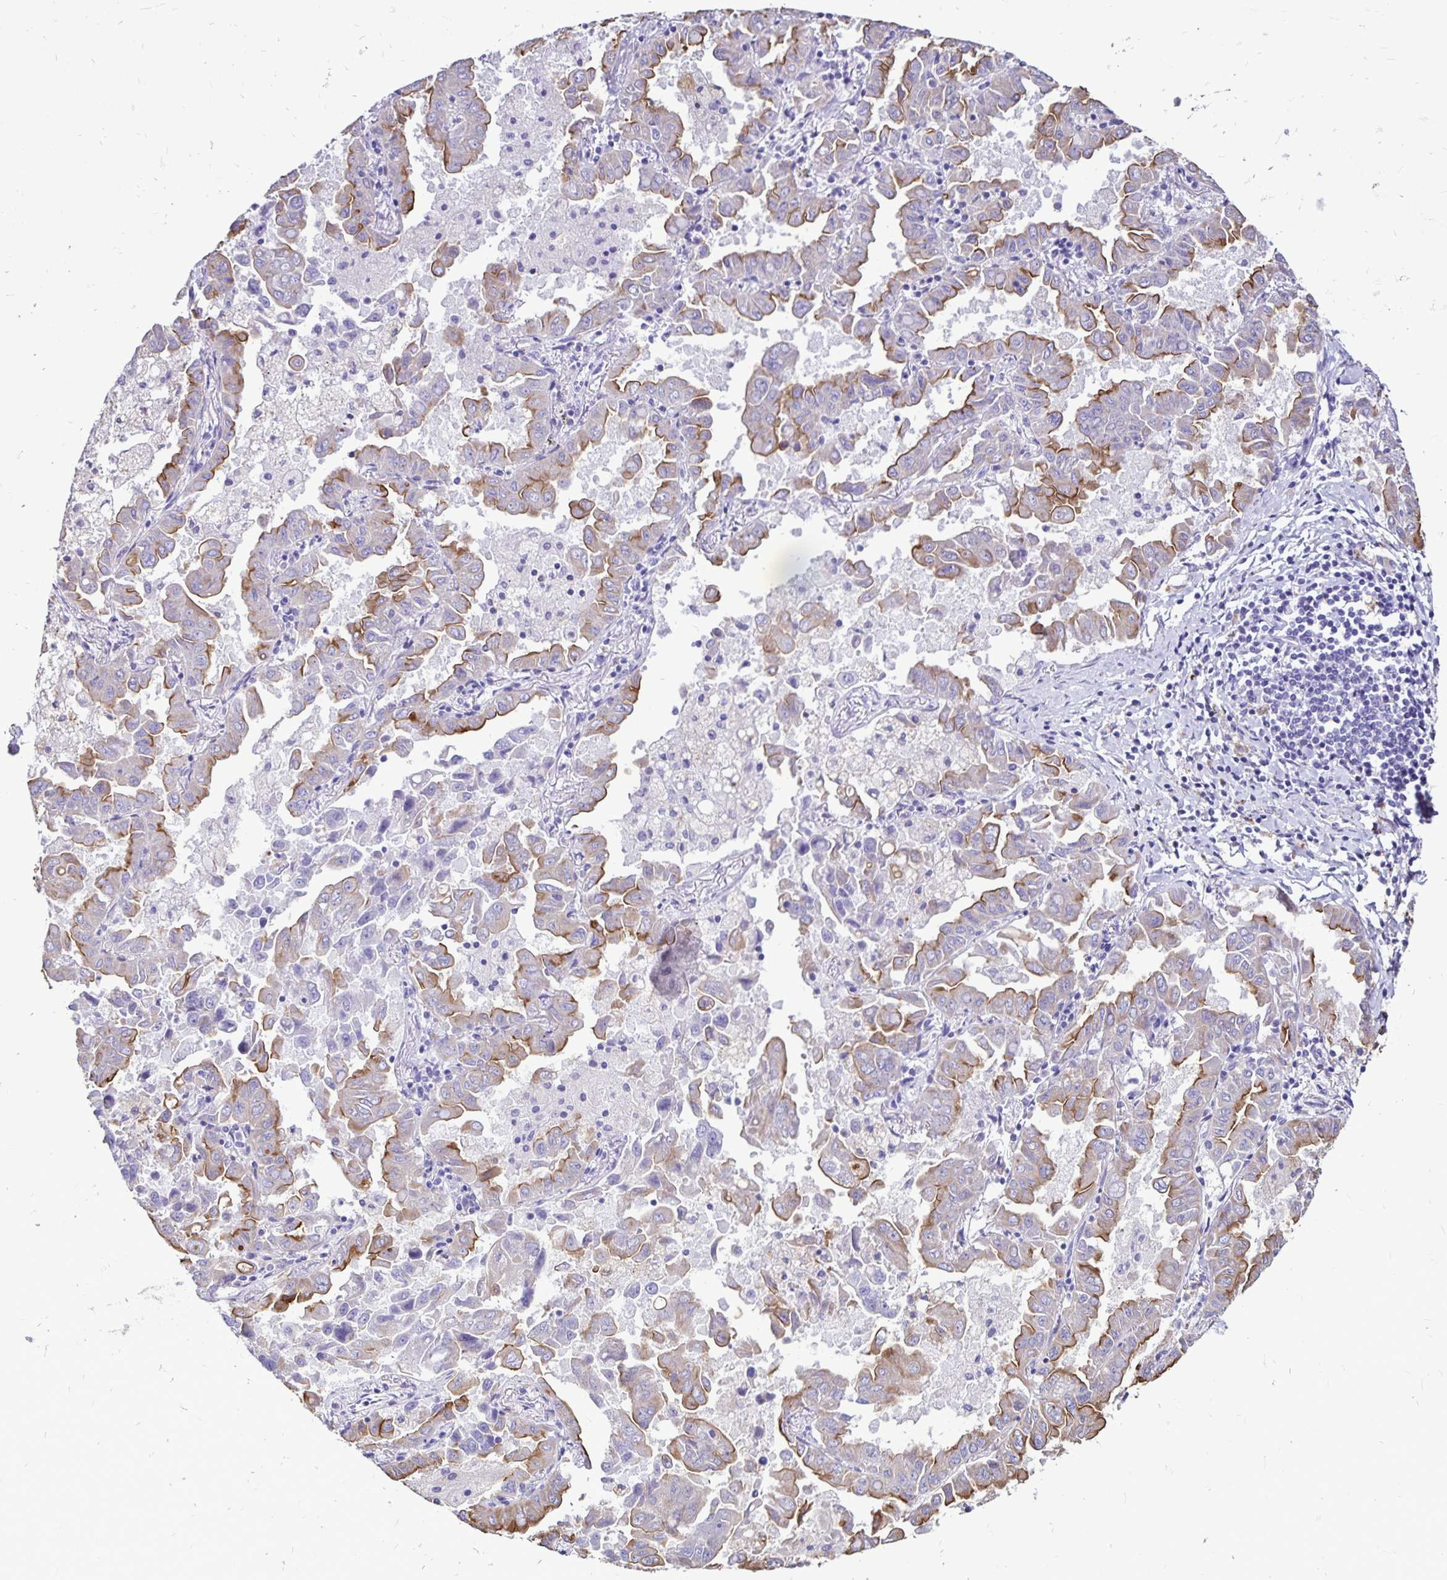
{"staining": {"intensity": "moderate", "quantity": "25%-75%", "location": "cytoplasmic/membranous"}, "tissue": "lung cancer", "cell_type": "Tumor cells", "image_type": "cancer", "snomed": [{"axis": "morphology", "description": "Adenocarcinoma, NOS"}, {"axis": "topography", "description": "Lung"}], "caption": "Lung cancer stained with a brown dye shows moderate cytoplasmic/membranous positive staining in about 25%-75% of tumor cells.", "gene": "EVPL", "patient": {"sex": "male", "age": 64}}